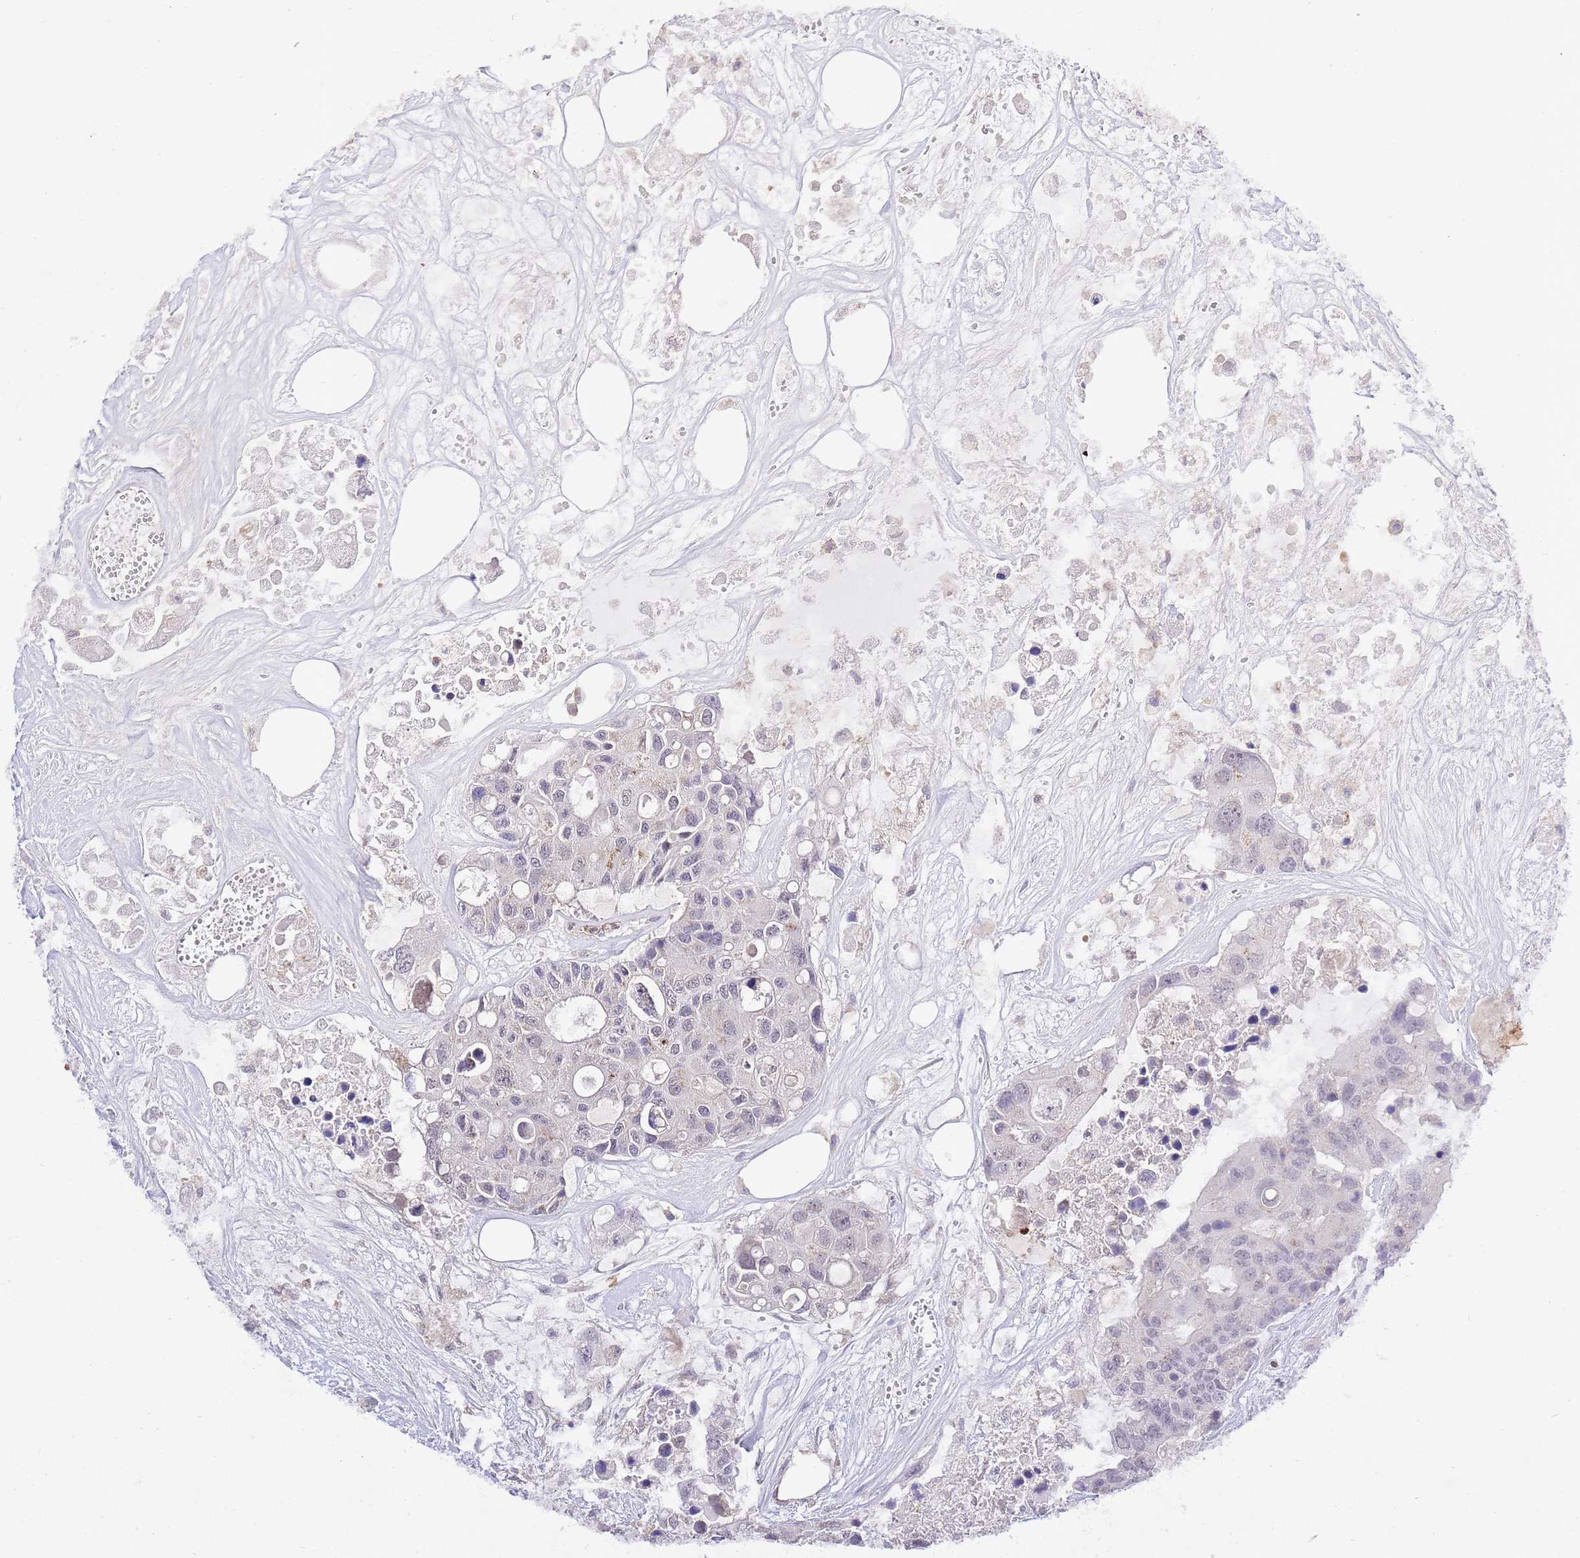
{"staining": {"intensity": "negative", "quantity": "none", "location": "none"}, "tissue": "colorectal cancer", "cell_type": "Tumor cells", "image_type": "cancer", "snomed": [{"axis": "morphology", "description": "Adenocarcinoma, NOS"}, {"axis": "topography", "description": "Colon"}], "caption": "Immunohistochemistry (IHC) image of neoplastic tissue: colorectal adenocarcinoma stained with DAB shows no significant protein positivity in tumor cells.", "gene": "EFHD1", "patient": {"sex": "male", "age": 77}}